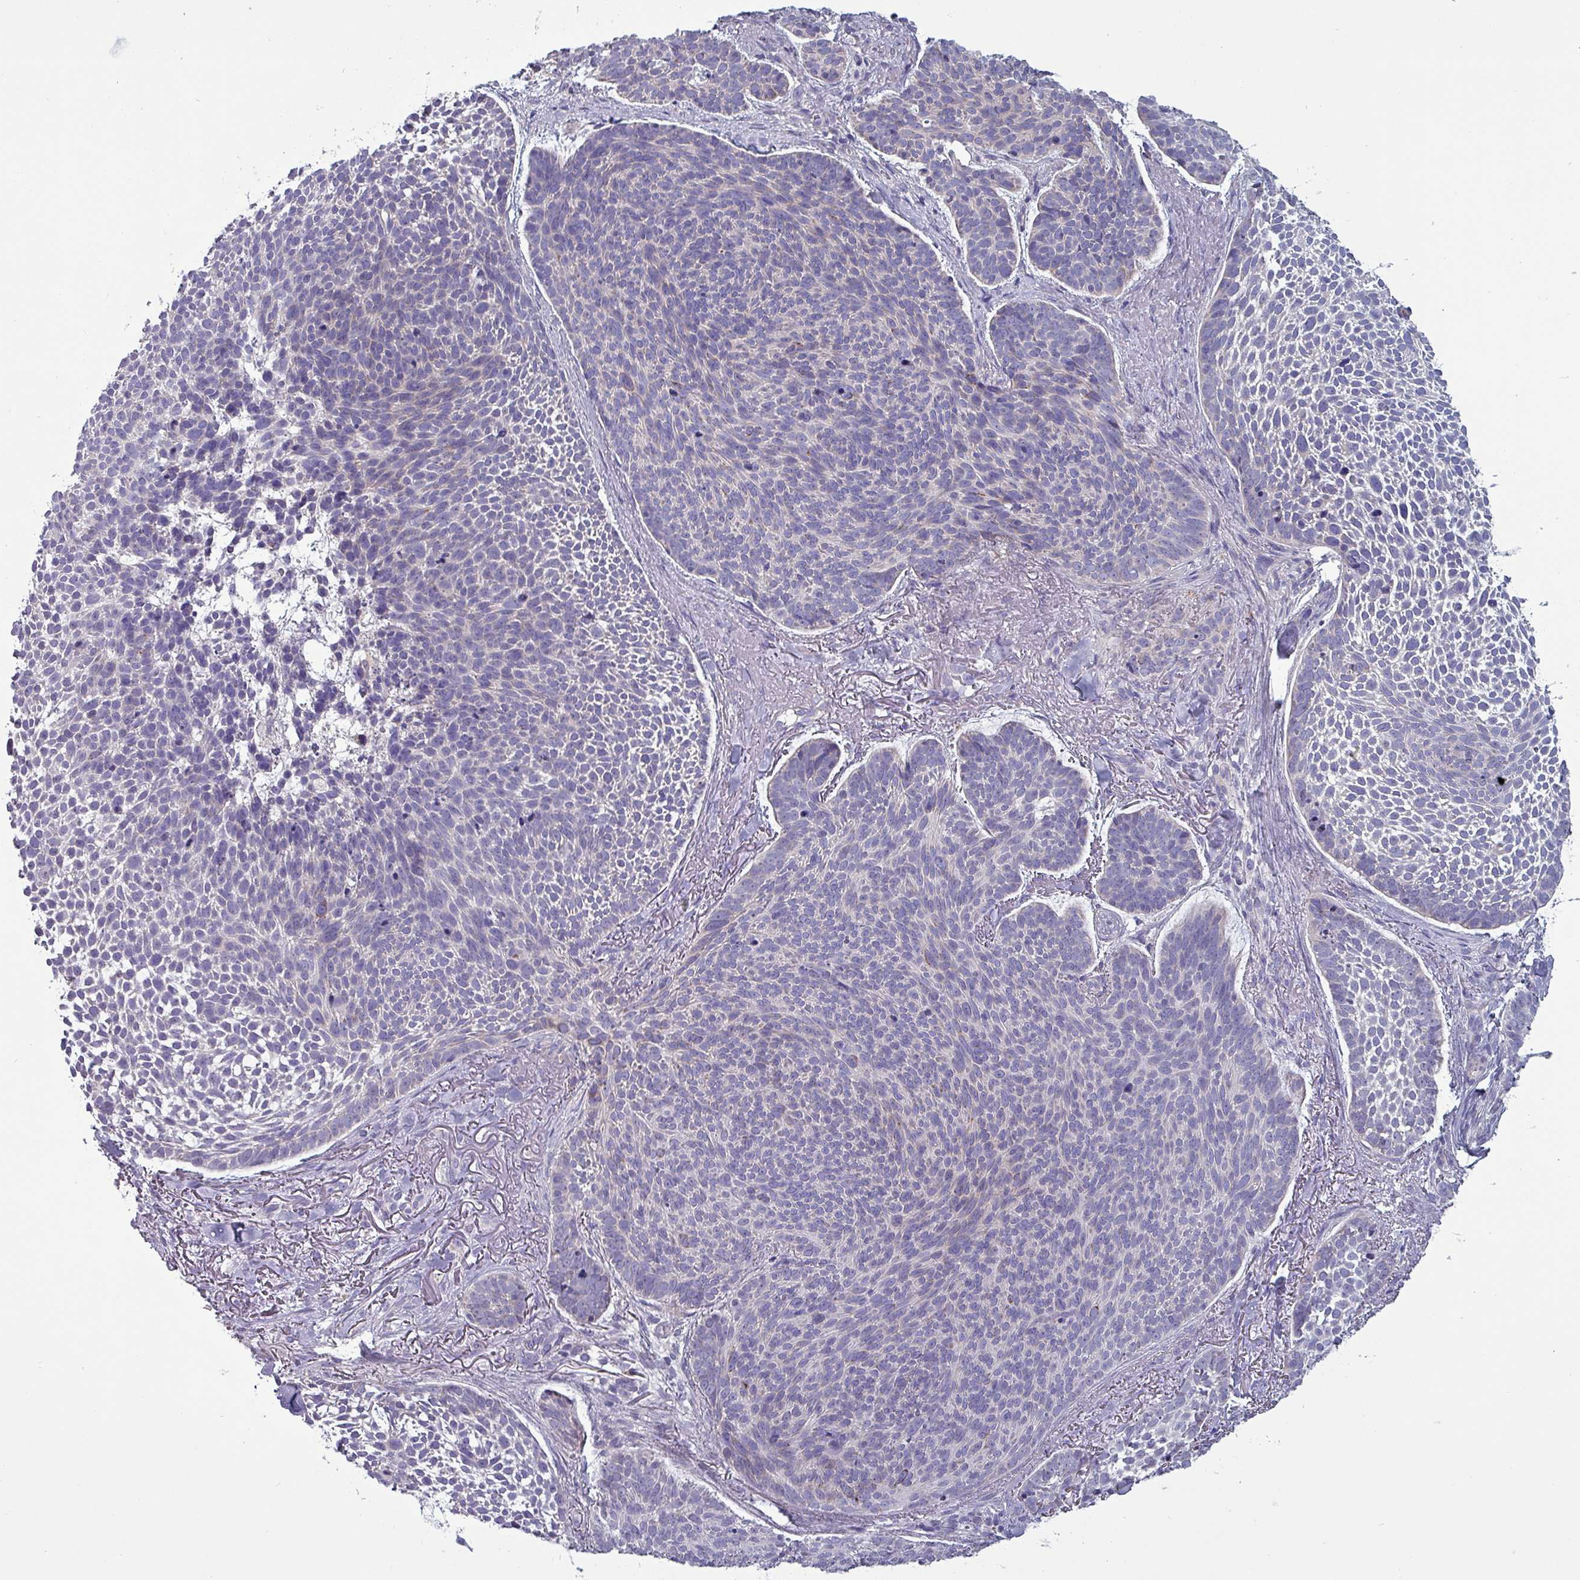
{"staining": {"intensity": "negative", "quantity": "none", "location": "none"}, "tissue": "skin cancer", "cell_type": "Tumor cells", "image_type": "cancer", "snomed": [{"axis": "morphology", "description": "Basal cell carcinoma"}, {"axis": "topography", "description": "Skin"}], "caption": "DAB immunohistochemical staining of basal cell carcinoma (skin) shows no significant expression in tumor cells.", "gene": "HSD3B7", "patient": {"sex": "male", "age": 70}}